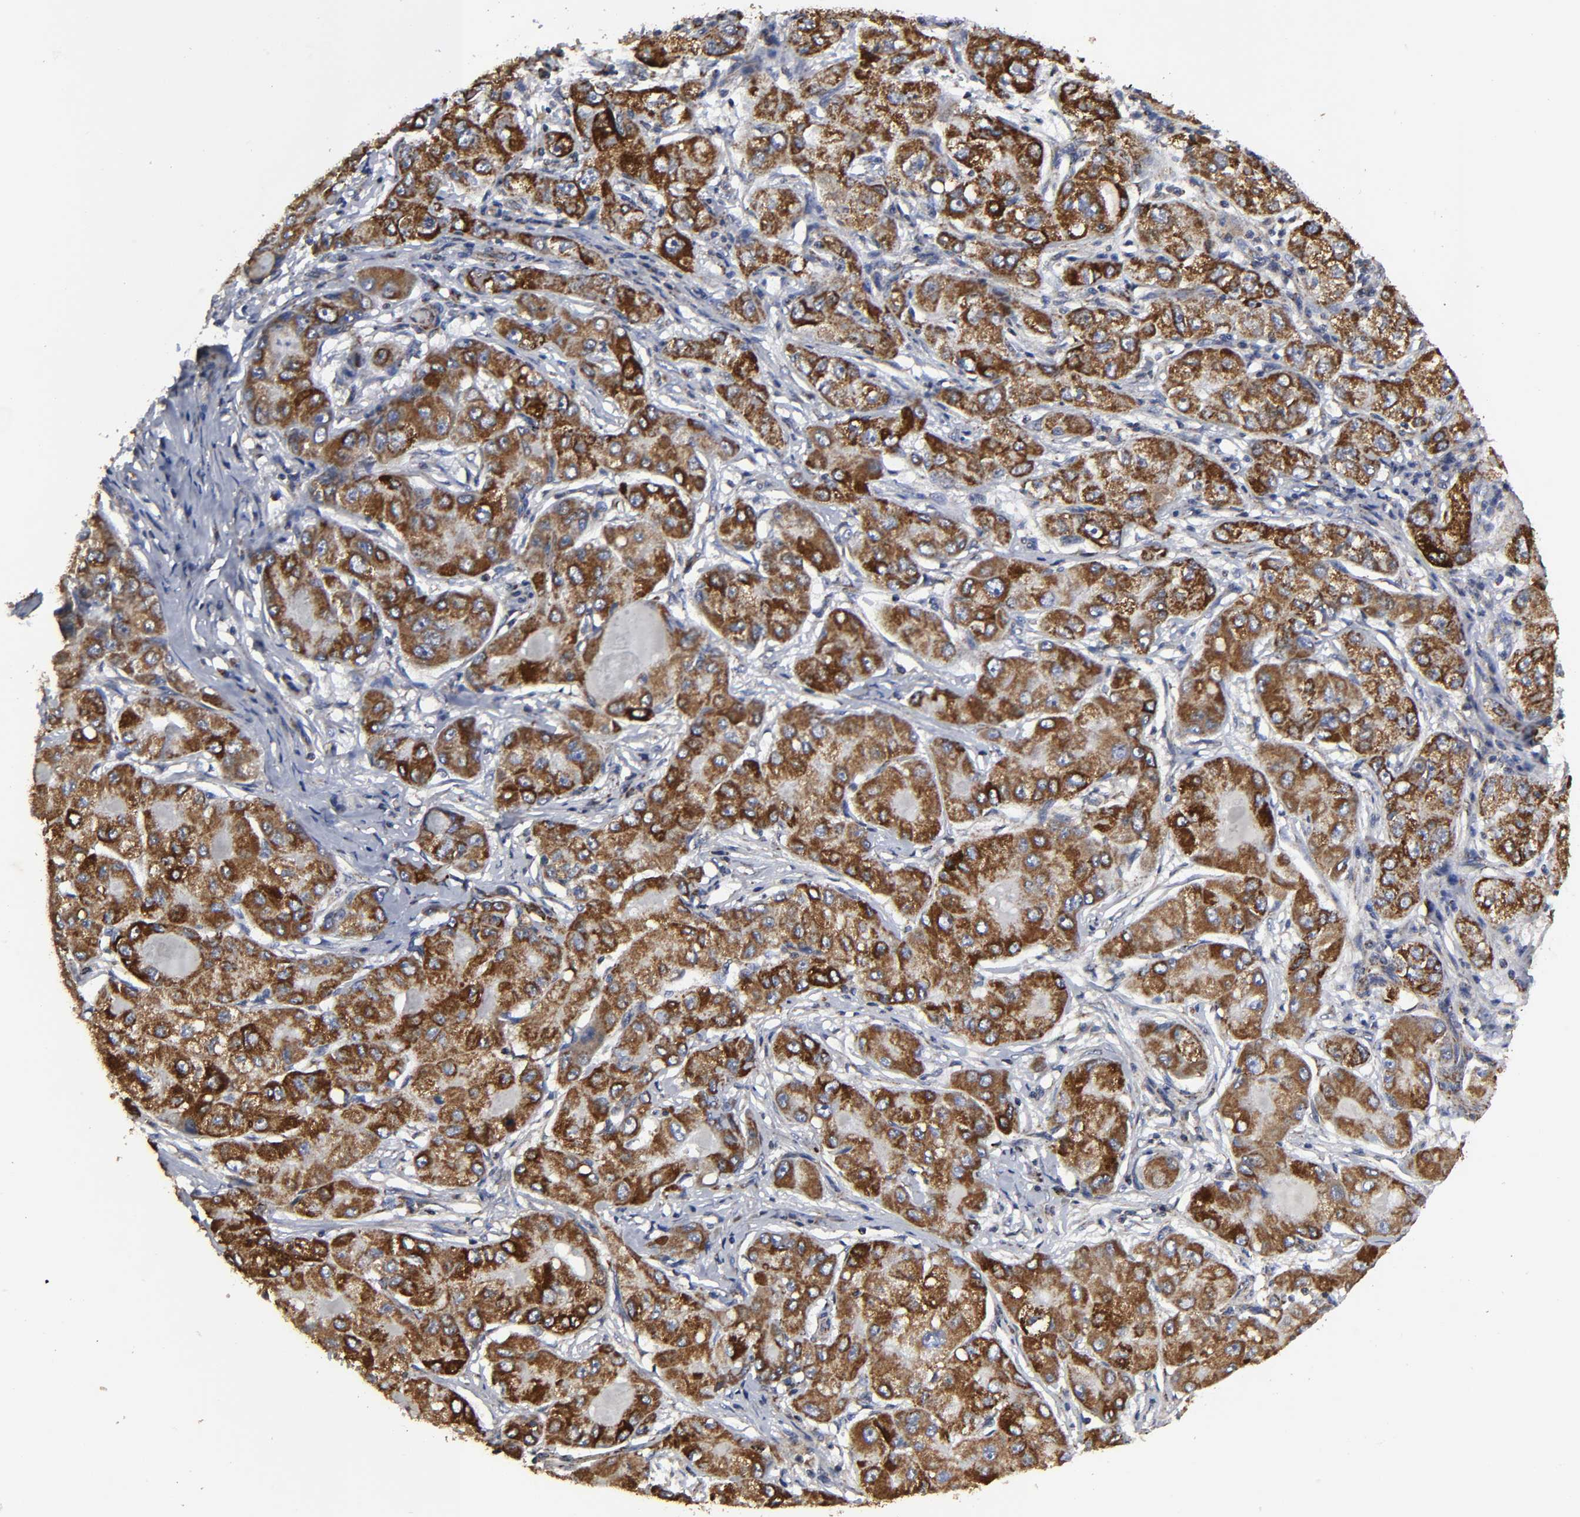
{"staining": {"intensity": "strong", "quantity": ">75%", "location": "cytoplasmic/membranous"}, "tissue": "liver cancer", "cell_type": "Tumor cells", "image_type": "cancer", "snomed": [{"axis": "morphology", "description": "Carcinoma, Hepatocellular, NOS"}, {"axis": "topography", "description": "Liver"}], "caption": "There is high levels of strong cytoplasmic/membranous positivity in tumor cells of hepatocellular carcinoma (liver), as demonstrated by immunohistochemical staining (brown color).", "gene": "COX6B1", "patient": {"sex": "male", "age": 80}}